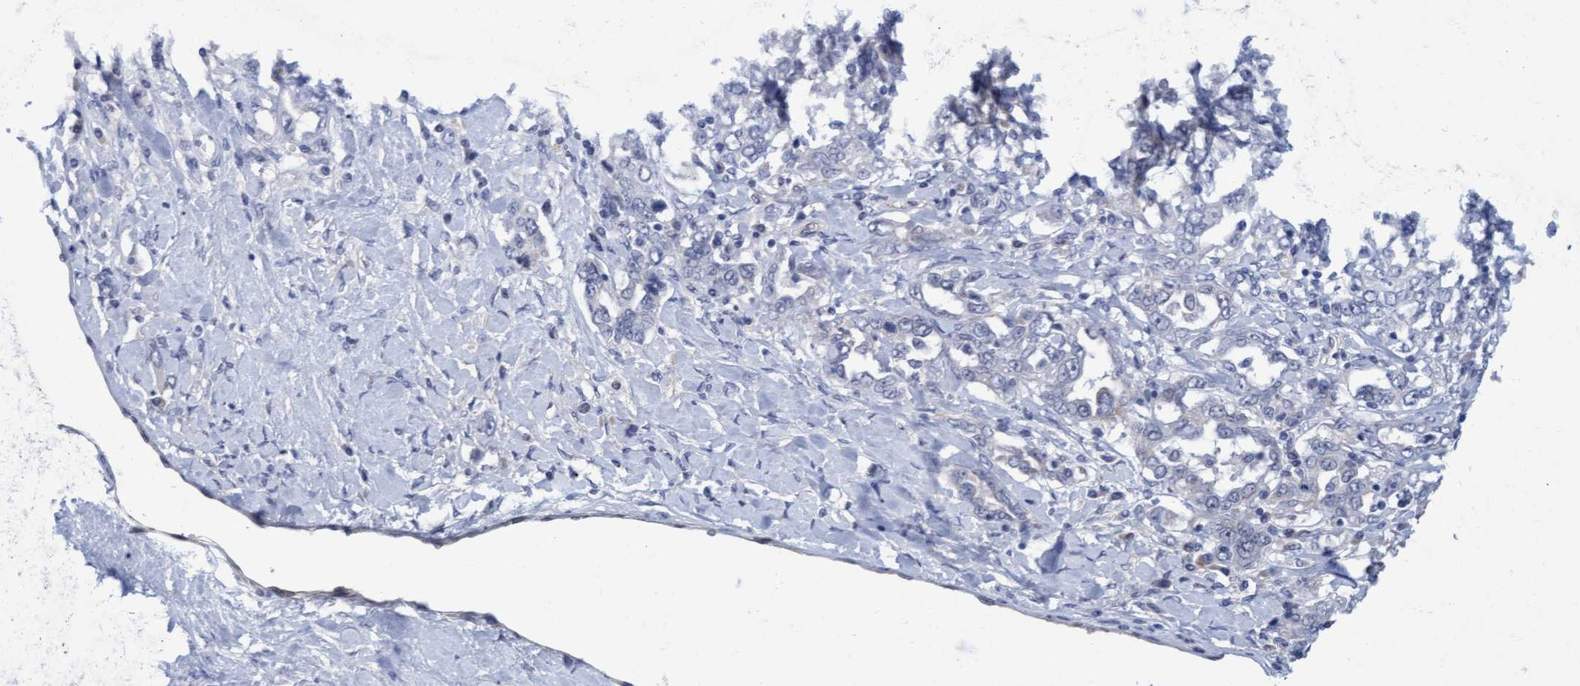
{"staining": {"intensity": "negative", "quantity": "none", "location": "none"}, "tissue": "ovarian cancer", "cell_type": "Tumor cells", "image_type": "cancer", "snomed": [{"axis": "morphology", "description": "Carcinoma, endometroid"}, {"axis": "topography", "description": "Ovary"}], "caption": "Immunohistochemistry (IHC) micrograph of human ovarian endometroid carcinoma stained for a protein (brown), which displays no positivity in tumor cells. The staining was performed using DAB to visualize the protein expression in brown, while the nuclei were stained in blue with hematoxylin (Magnification: 20x).", "gene": "STXBP1", "patient": {"sex": "female", "age": 62}}